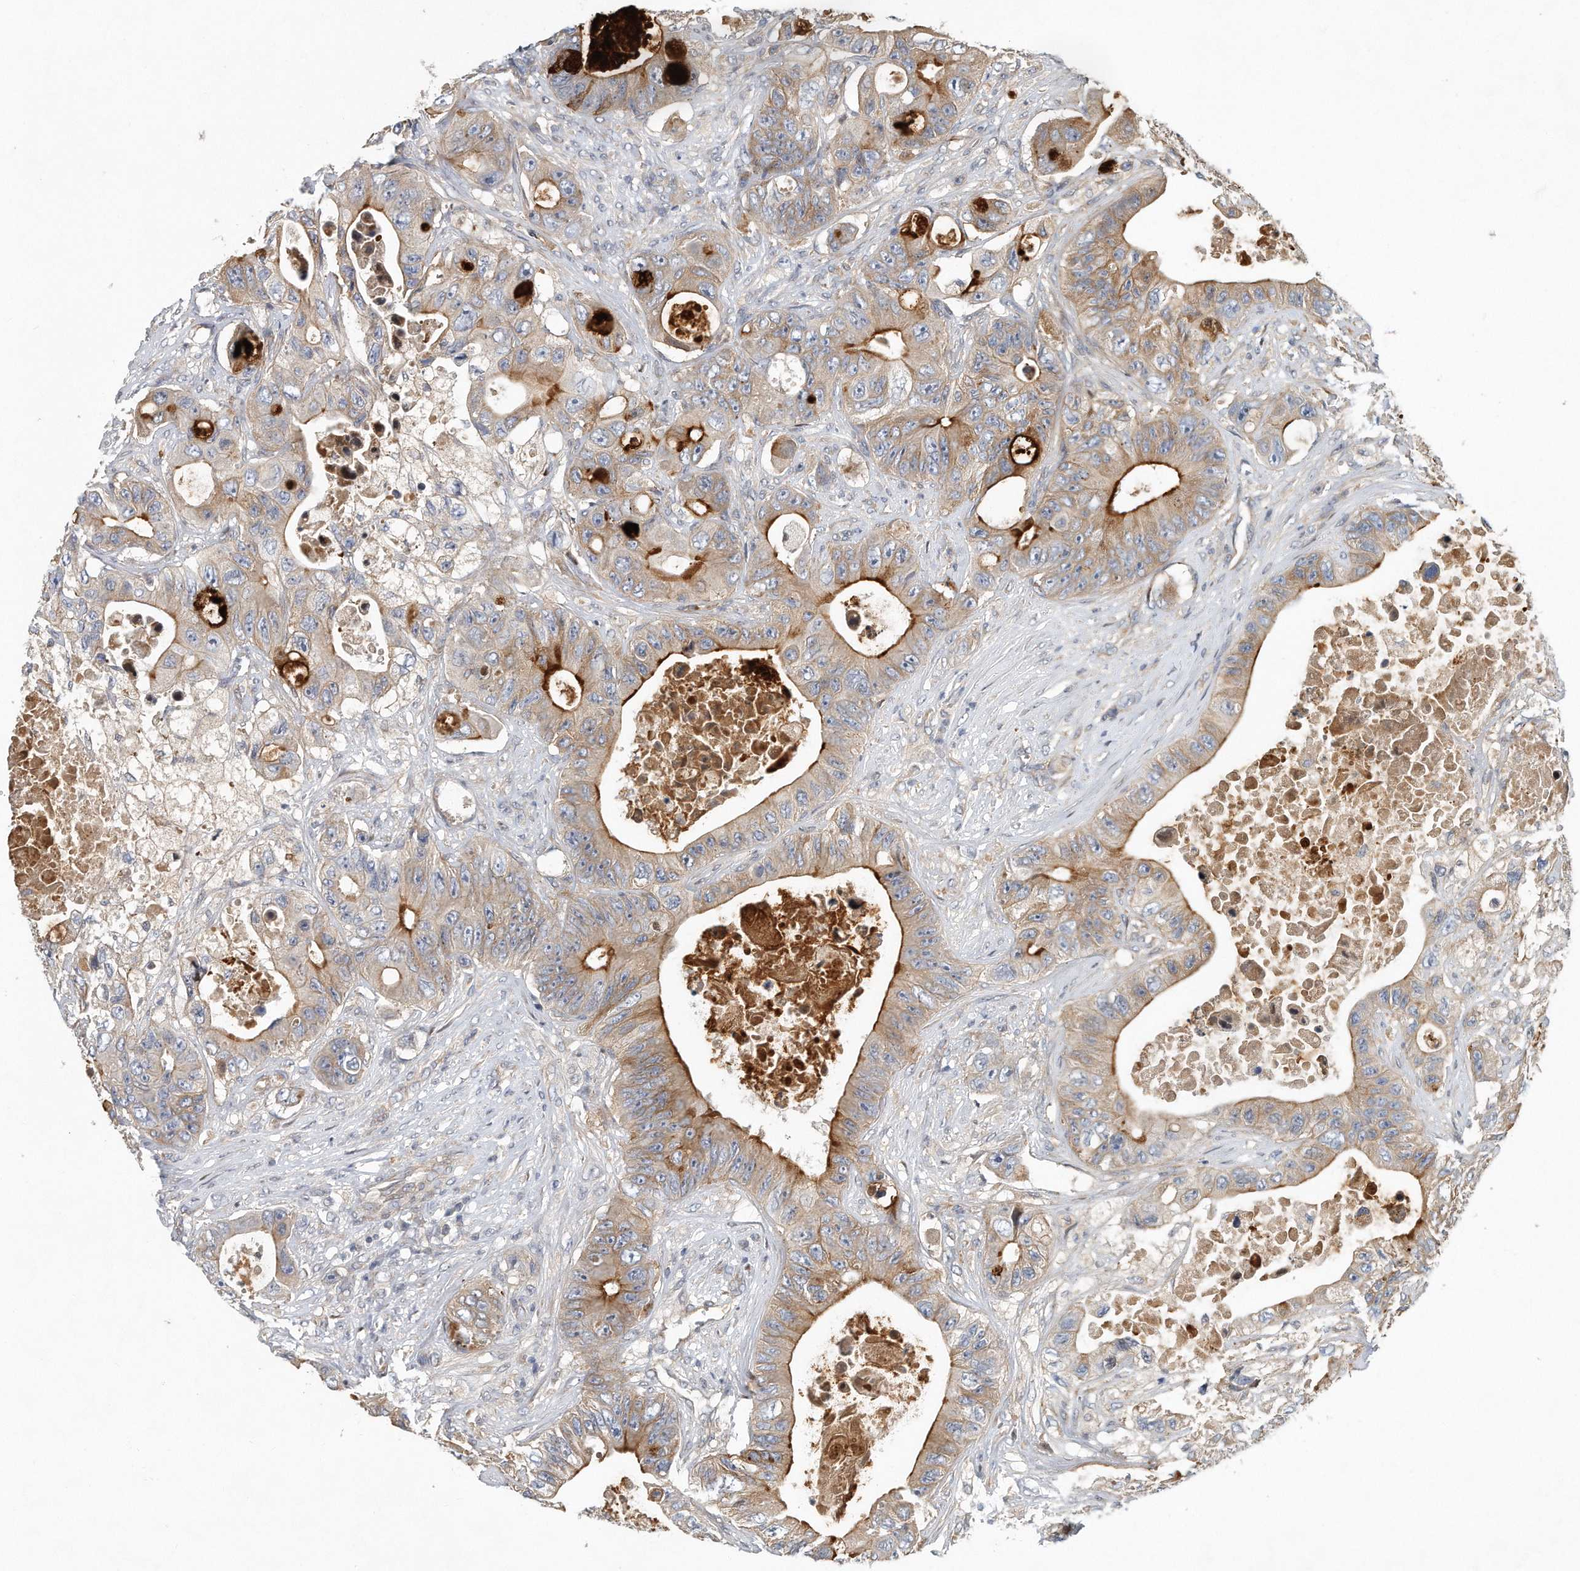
{"staining": {"intensity": "moderate", "quantity": ">75%", "location": "cytoplasmic/membranous"}, "tissue": "colorectal cancer", "cell_type": "Tumor cells", "image_type": "cancer", "snomed": [{"axis": "morphology", "description": "Adenocarcinoma, NOS"}, {"axis": "topography", "description": "Colon"}], "caption": "The micrograph displays a brown stain indicating the presence of a protein in the cytoplasmic/membranous of tumor cells in colorectal cancer (adenocarcinoma). The protein is shown in brown color, while the nuclei are stained blue.", "gene": "PCDH8", "patient": {"sex": "female", "age": 46}}